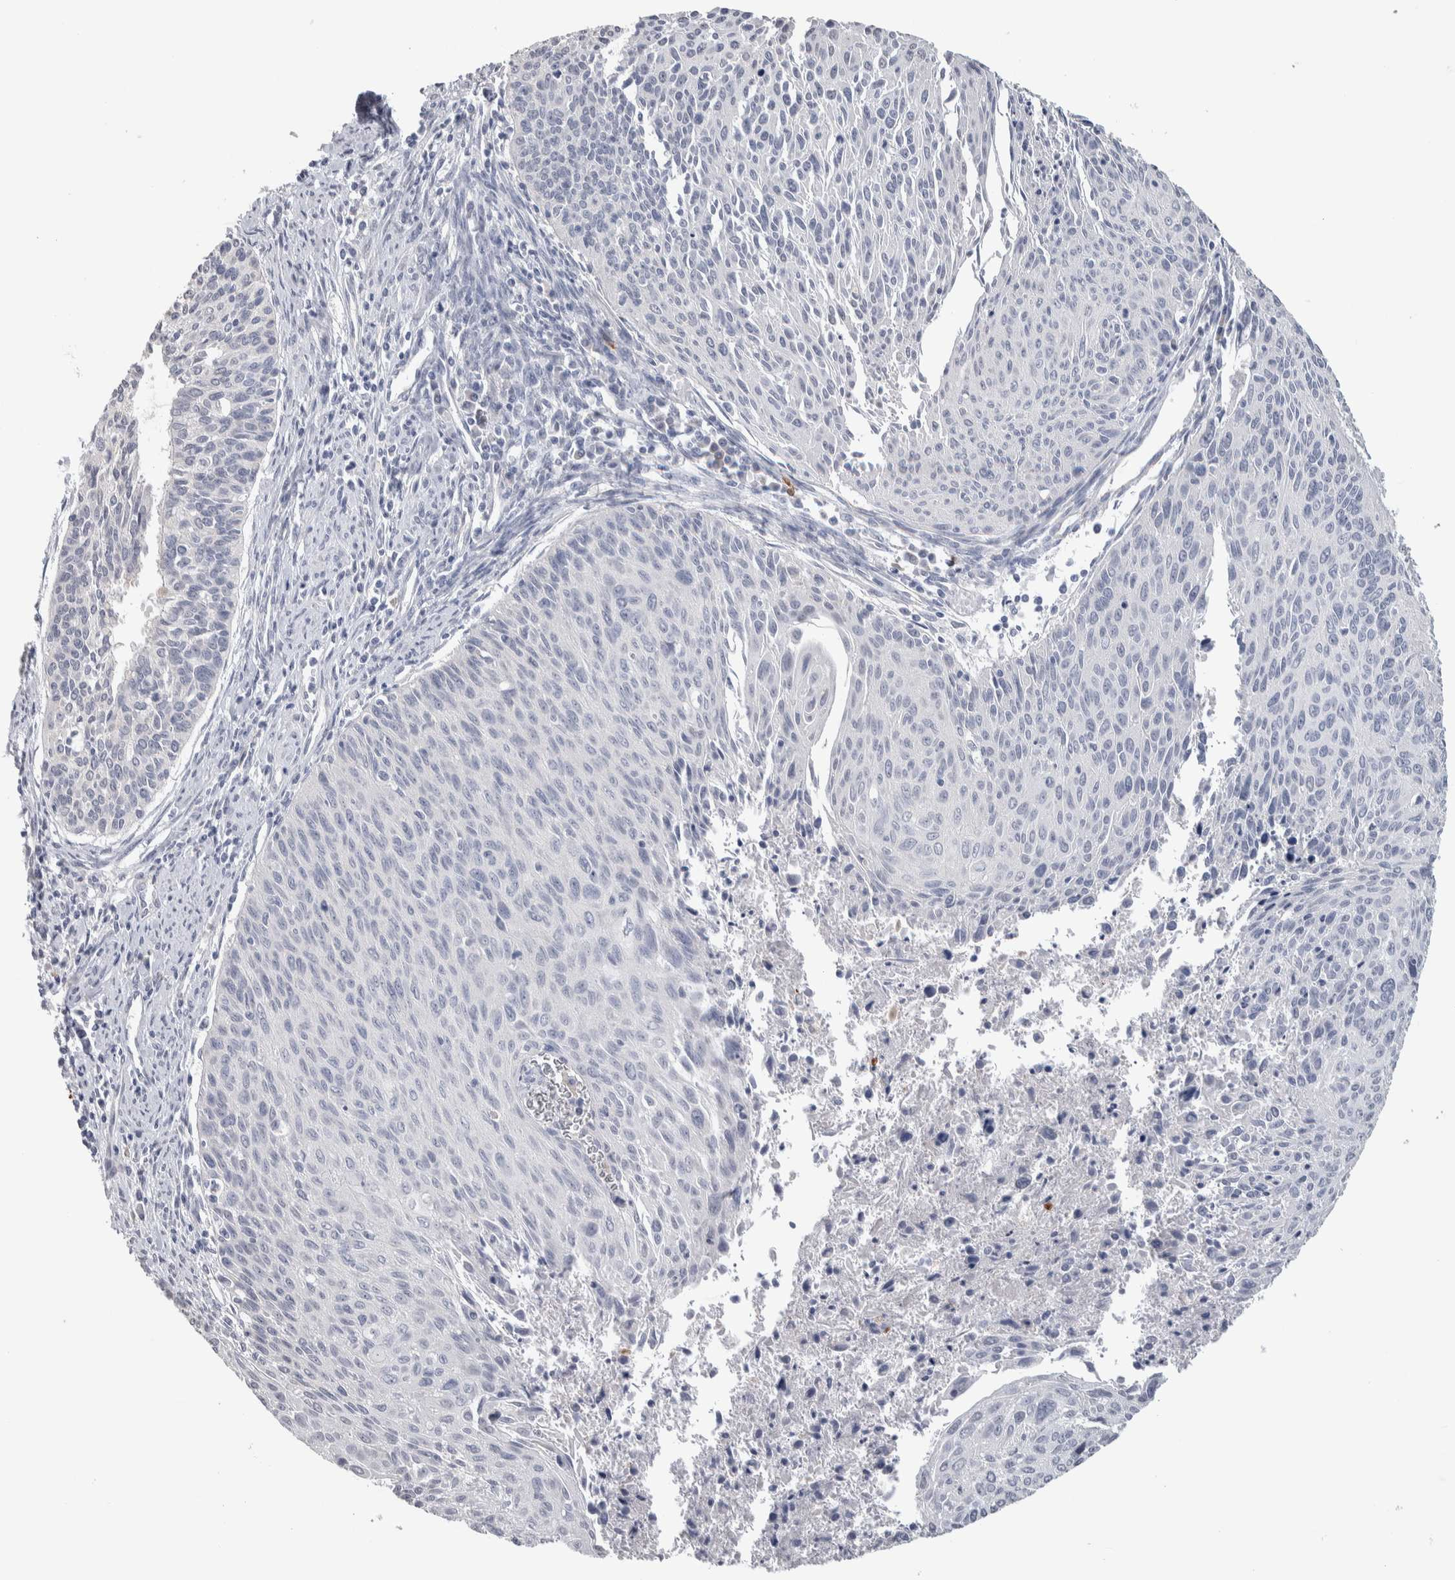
{"staining": {"intensity": "negative", "quantity": "none", "location": "none"}, "tissue": "cervical cancer", "cell_type": "Tumor cells", "image_type": "cancer", "snomed": [{"axis": "morphology", "description": "Squamous cell carcinoma, NOS"}, {"axis": "topography", "description": "Cervix"}], "caption": "Tumor cells show no significant protein staining in cervical cancer.", "gene": "TMEM102", "patient": {"sex": "female", "age": 55}}